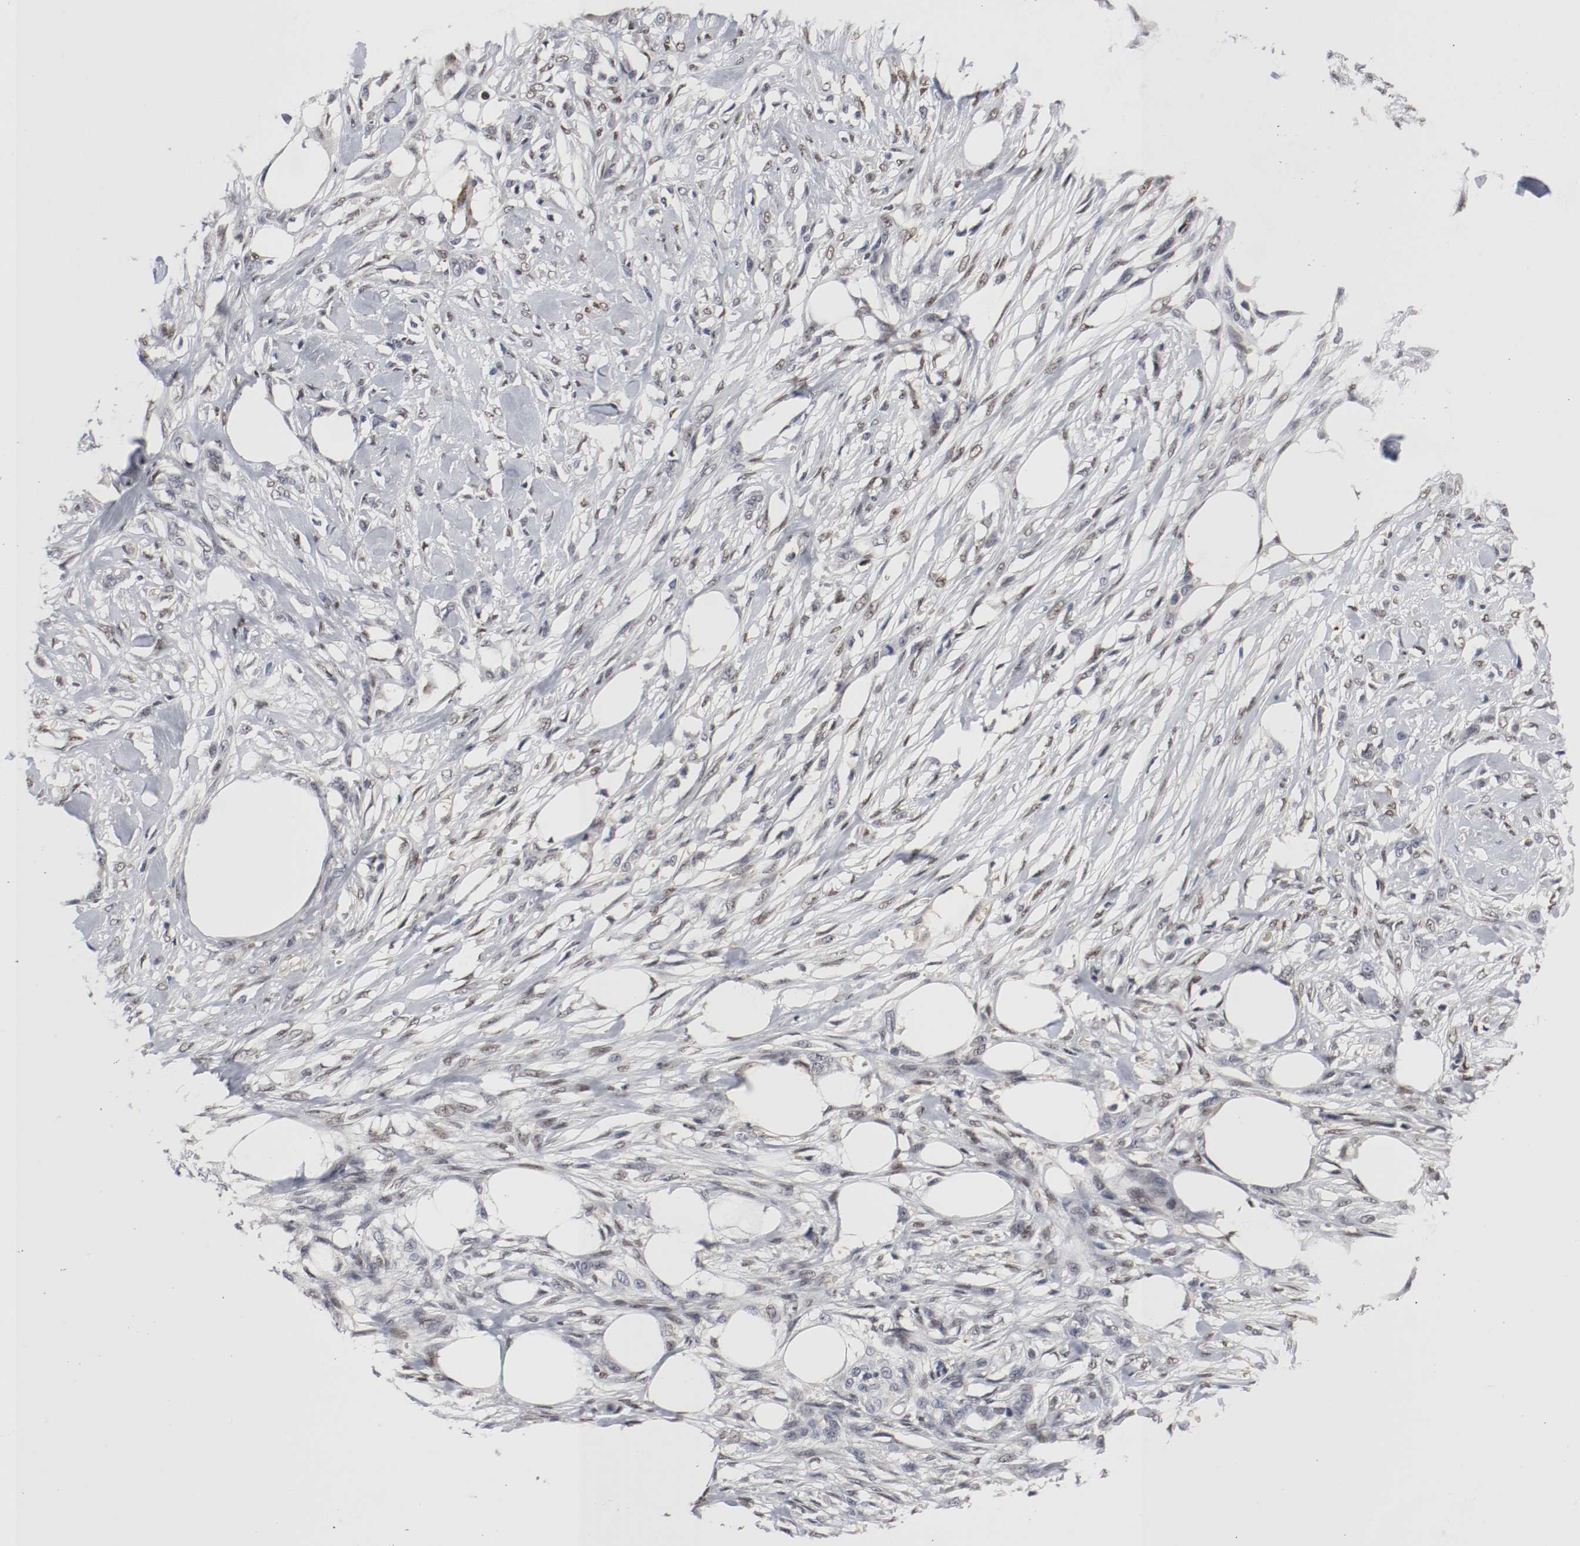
{"staining": {"intensity": "negative", "quantity": "none", "location": "none"}, "tissue": "skin cancer", "cell_type": "Tumor cells", "image_type": "cancer", "snomed": [{"axis": "morphology", "description": "Normal tissue, NOS"}, {"axis": "morphology", "description": "Squamous cell carcinoma, NOS"}, {"axis": "topography", "description": "Skin"}], "caption": "Immunohistochemistry (IHC) of squamous cell carcinoma (skin) exhibits no expression in tumor cells.", "gene": "JUND", "patient": {"sex": "female", "age": 59}}